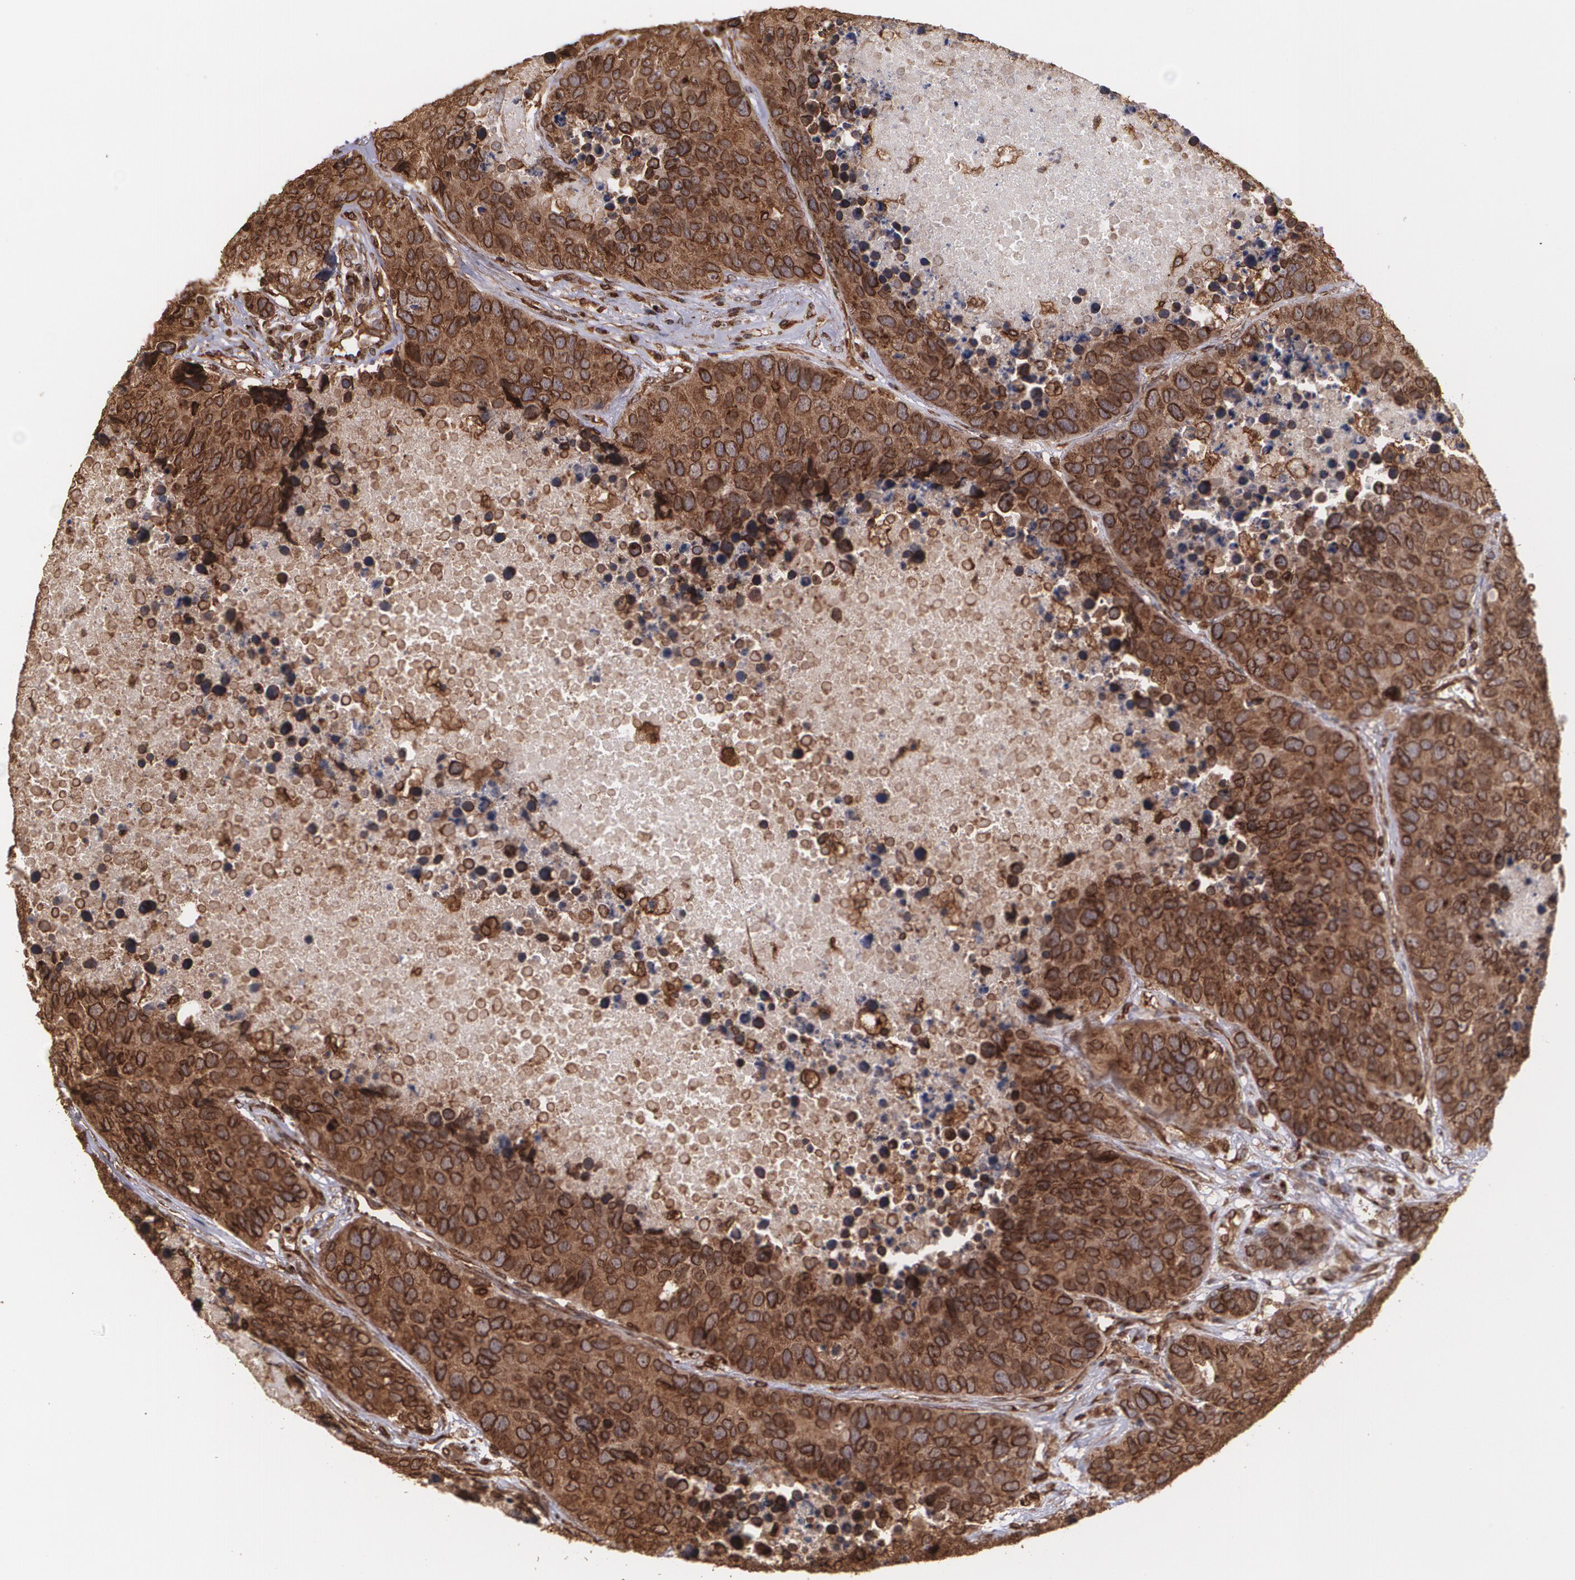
{"staining": {"intensity": "strong", "quantity": ">75%", "location": "cytoplasmic/membranous"}, "tissue": "carcinoid", "cell_type": "Tumor cells", "image_type": "cancer", "snomed": [{"axis": "morphology", "description": "Carcinoid, malignant, NOS"}, {"axis": "topography", "description": "Lung"}], "caption": "The photomicrograph demonstrates immunohistochemical staining of carcinoid. There is strong cytoplasmic/membranous positivity is identified in about >75% of tumor cells.", "gene": "TRIP11", "patient": {"sex": "male", "age": 60}}